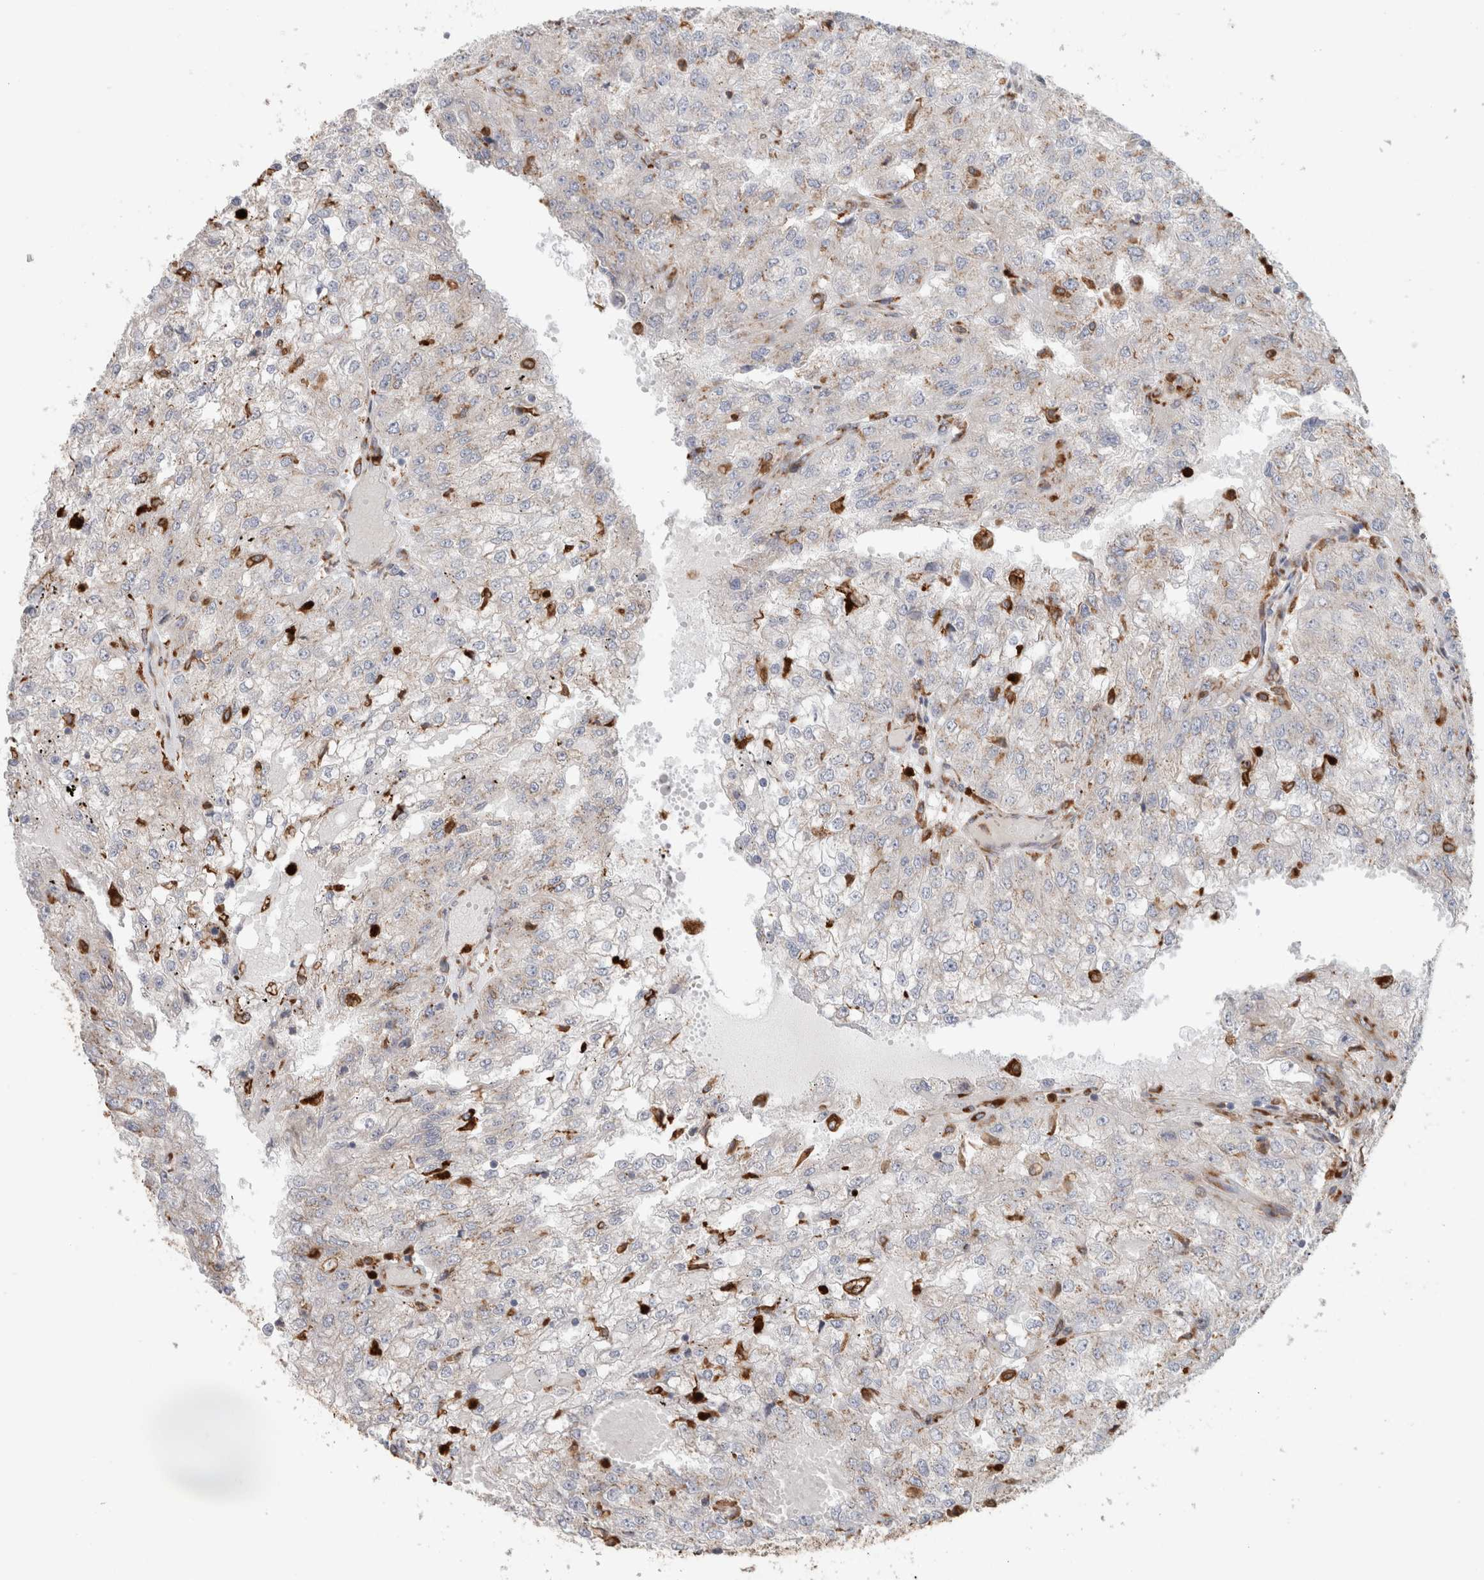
{"staining": {"intensity": "negative", "quantity": "none", "location": "none"}, "tissue": "renal cancer", "cell_type": "Tumor cells", "image_type": "cancer", "snomed": [{"axis": "morphology", "description": "Adenocarcinoma, NOS"}, {"axis": "topography", "description": "Kidney"}], "caption": "An image of renal cancer (adenocarcinoma) stained for a protein demonstrates no brown staining in tumor cells. Nuclei are stained in blue.", "gene": "P4HA1", "patient": {"sex": "female", "age": 54}}